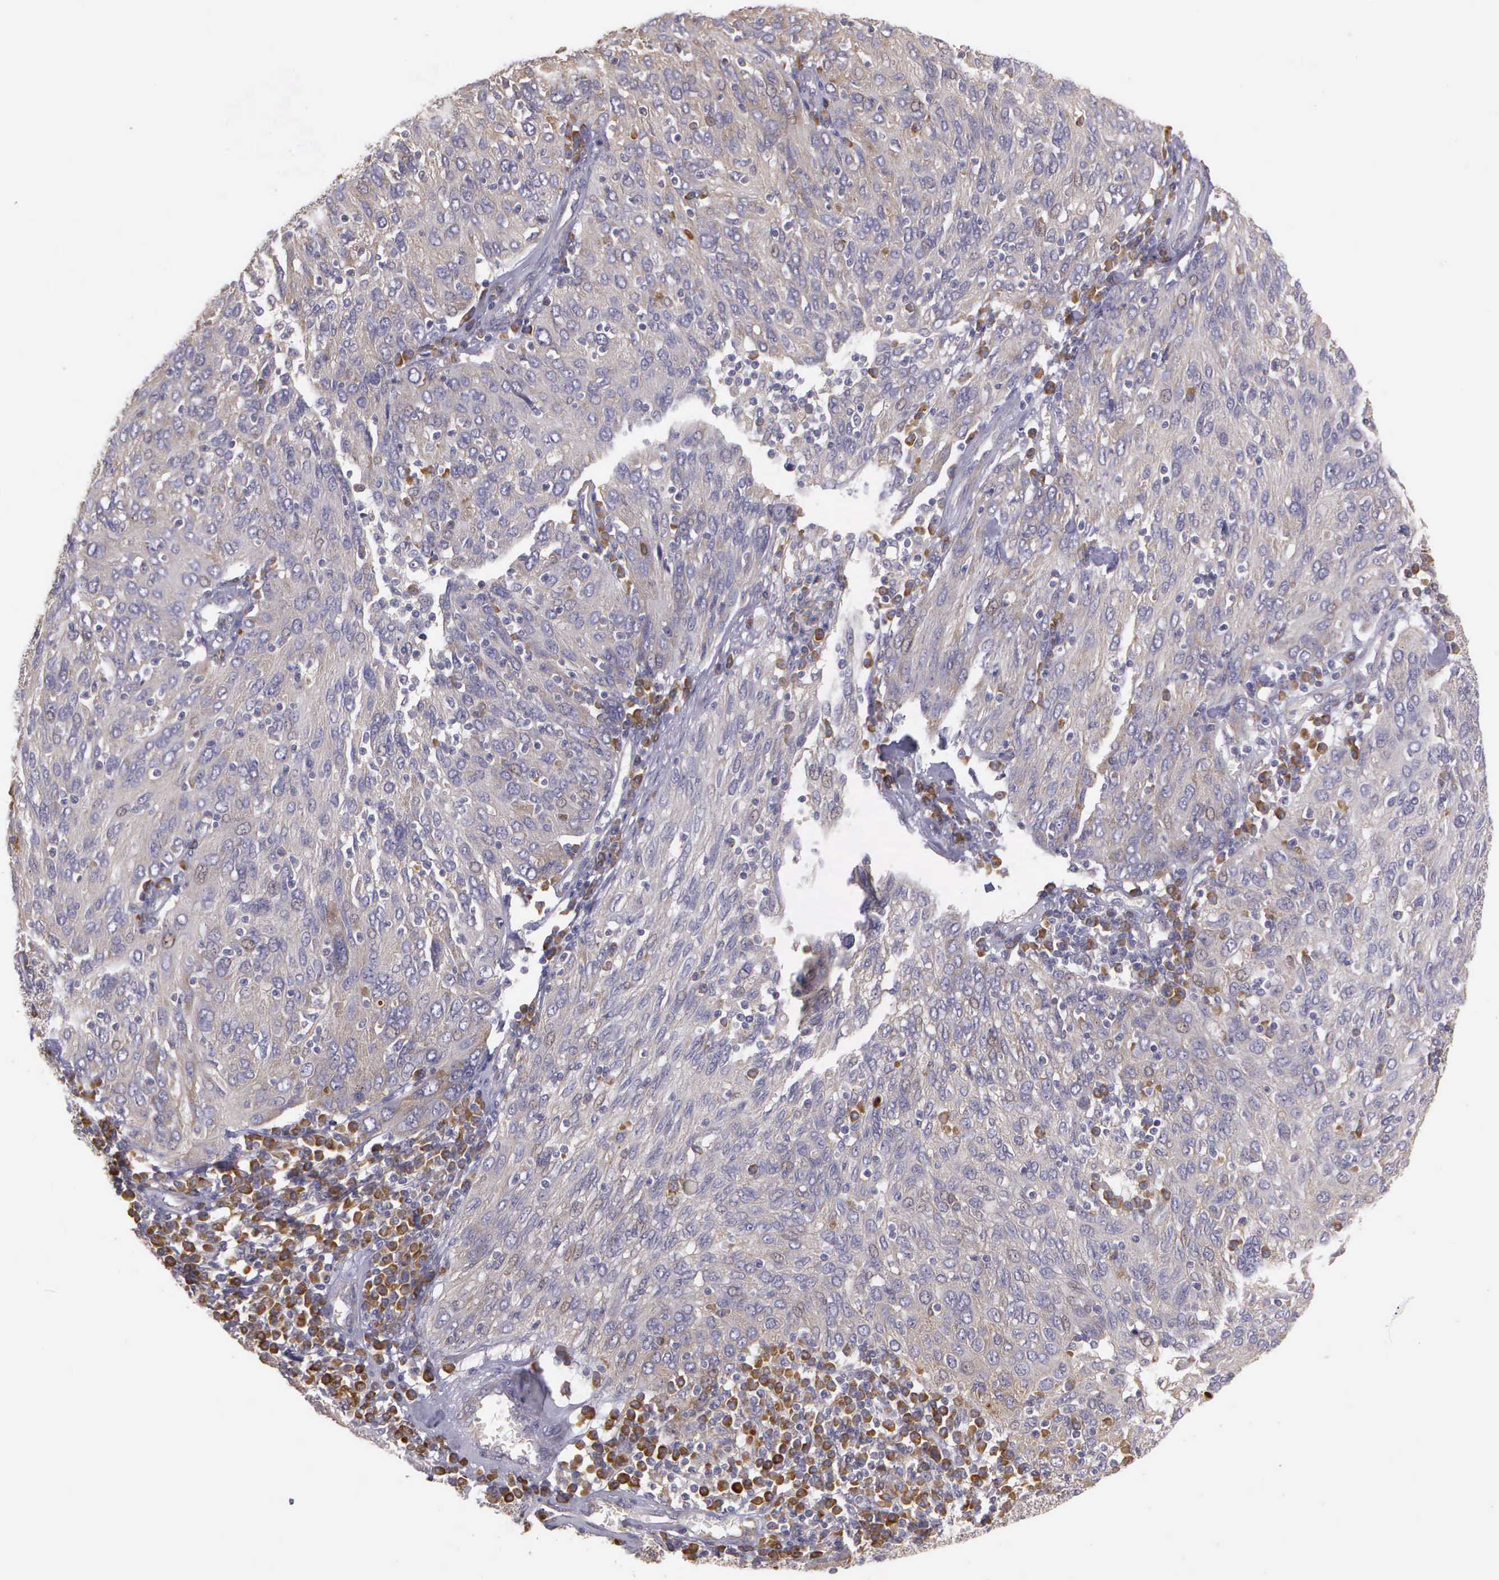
{"staining": {"intensity": "weak", "quantity": ">75%", "location": "cytoplasmic/membranous"}, "tissue": "ovarian cancer", "cell_type": "Tumor cells", "image_type": "cancer", "snomed": [{"axis": "morphology", "description": "Carcinoma, endometroid"}, {"axis": "topography", "description": "Ovary"}], "caption": "Ovarian cancer stained with a brown dye demonstrates weak cytoplasmic/membranous positive expression in about >75% of tumor cells.", "gene": "EIF5", "patient": {"sex": "female", "age": 50}}